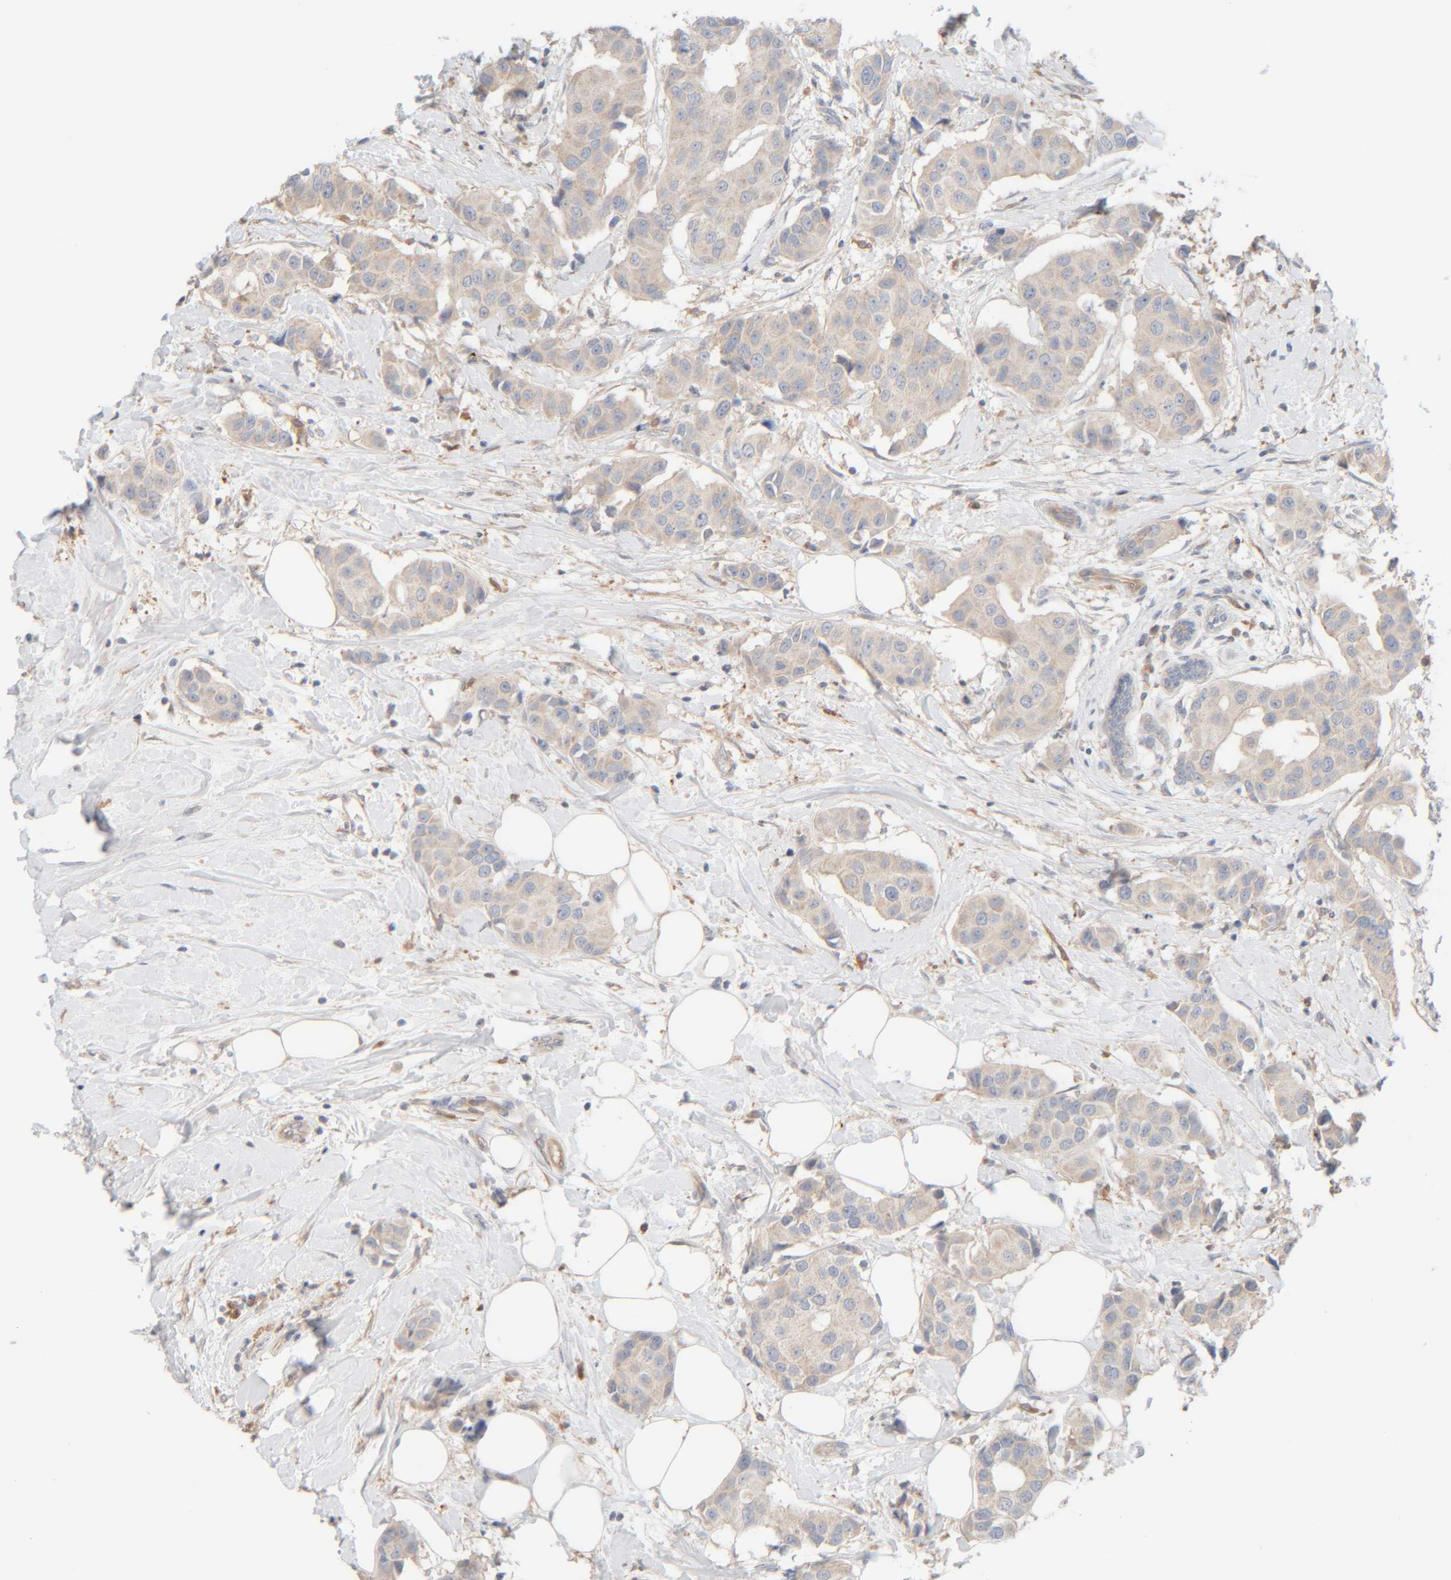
{"staining": {"intensity": "negative", "quantity": "none", "location": "none"}, "tissue": "breast cancer", "cell_type": "Tumor cells", "image_type": "cancer", "snomed": [{"axis": "morphology", "description": "Normal tissue, NOS"}, {"axis": "morphology", "description": "Duct carcinoma"}, {"axis": "topography", "description": "Breast"}], "caption": "Immunohistochemistry of breast cancer (infiltrating ductal carcinoma) exhibits no expression in tumor cells.", "gene": "TMEM192", "patient": {"sex": "female", "age": 39}}